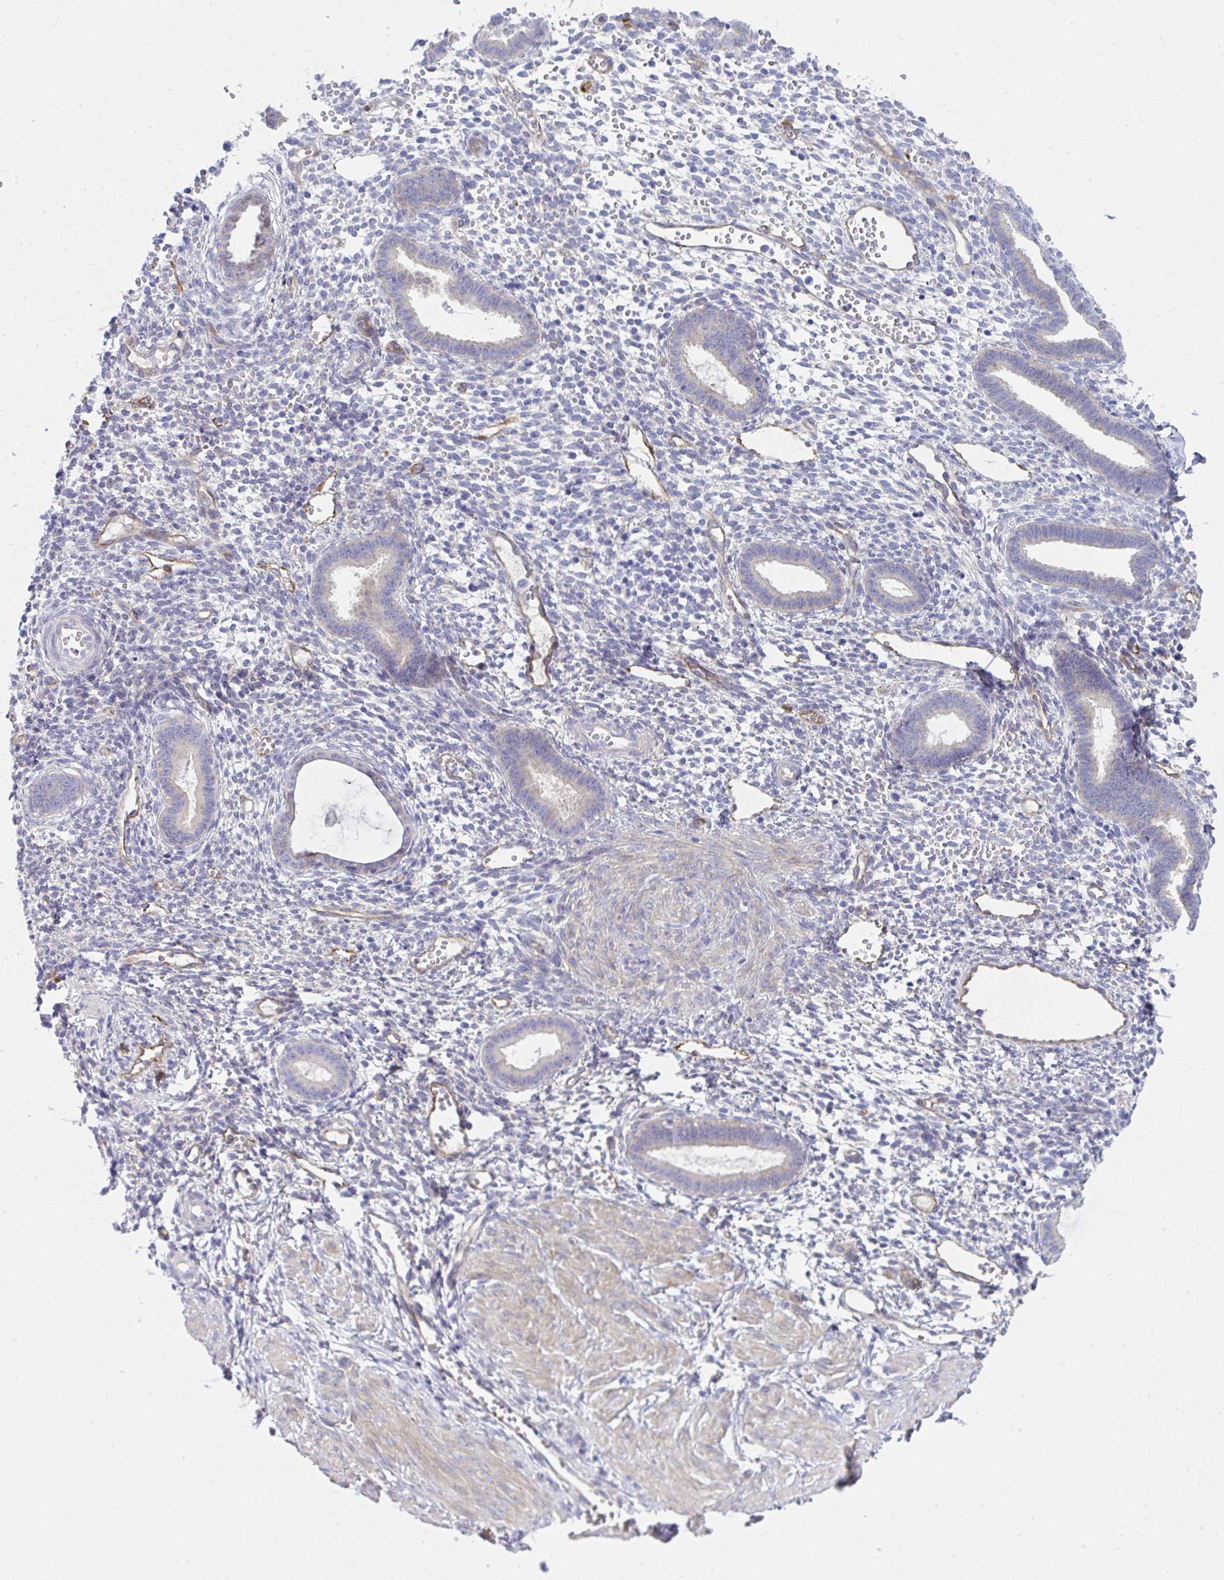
{"staining": {"intensity": "negative", "quantity": "none", "location": "none"}, "tissue": "endometrium", "cell_type": "Cells in endometrial stroma", "image_type": "normal", "snomed": [{"axis": "morphology", "description": "Normal tissue, NOS"}, {"axis": "topography", "description": "Endometrium"}], "caption": "A photomicrograph of human endometrium is negative for staining in cells in endometrial stroma. (IHC, brightfield microscopy, high magnification).", "gene": "GAB1", "patient": {"sex": "female", "age": 36}}